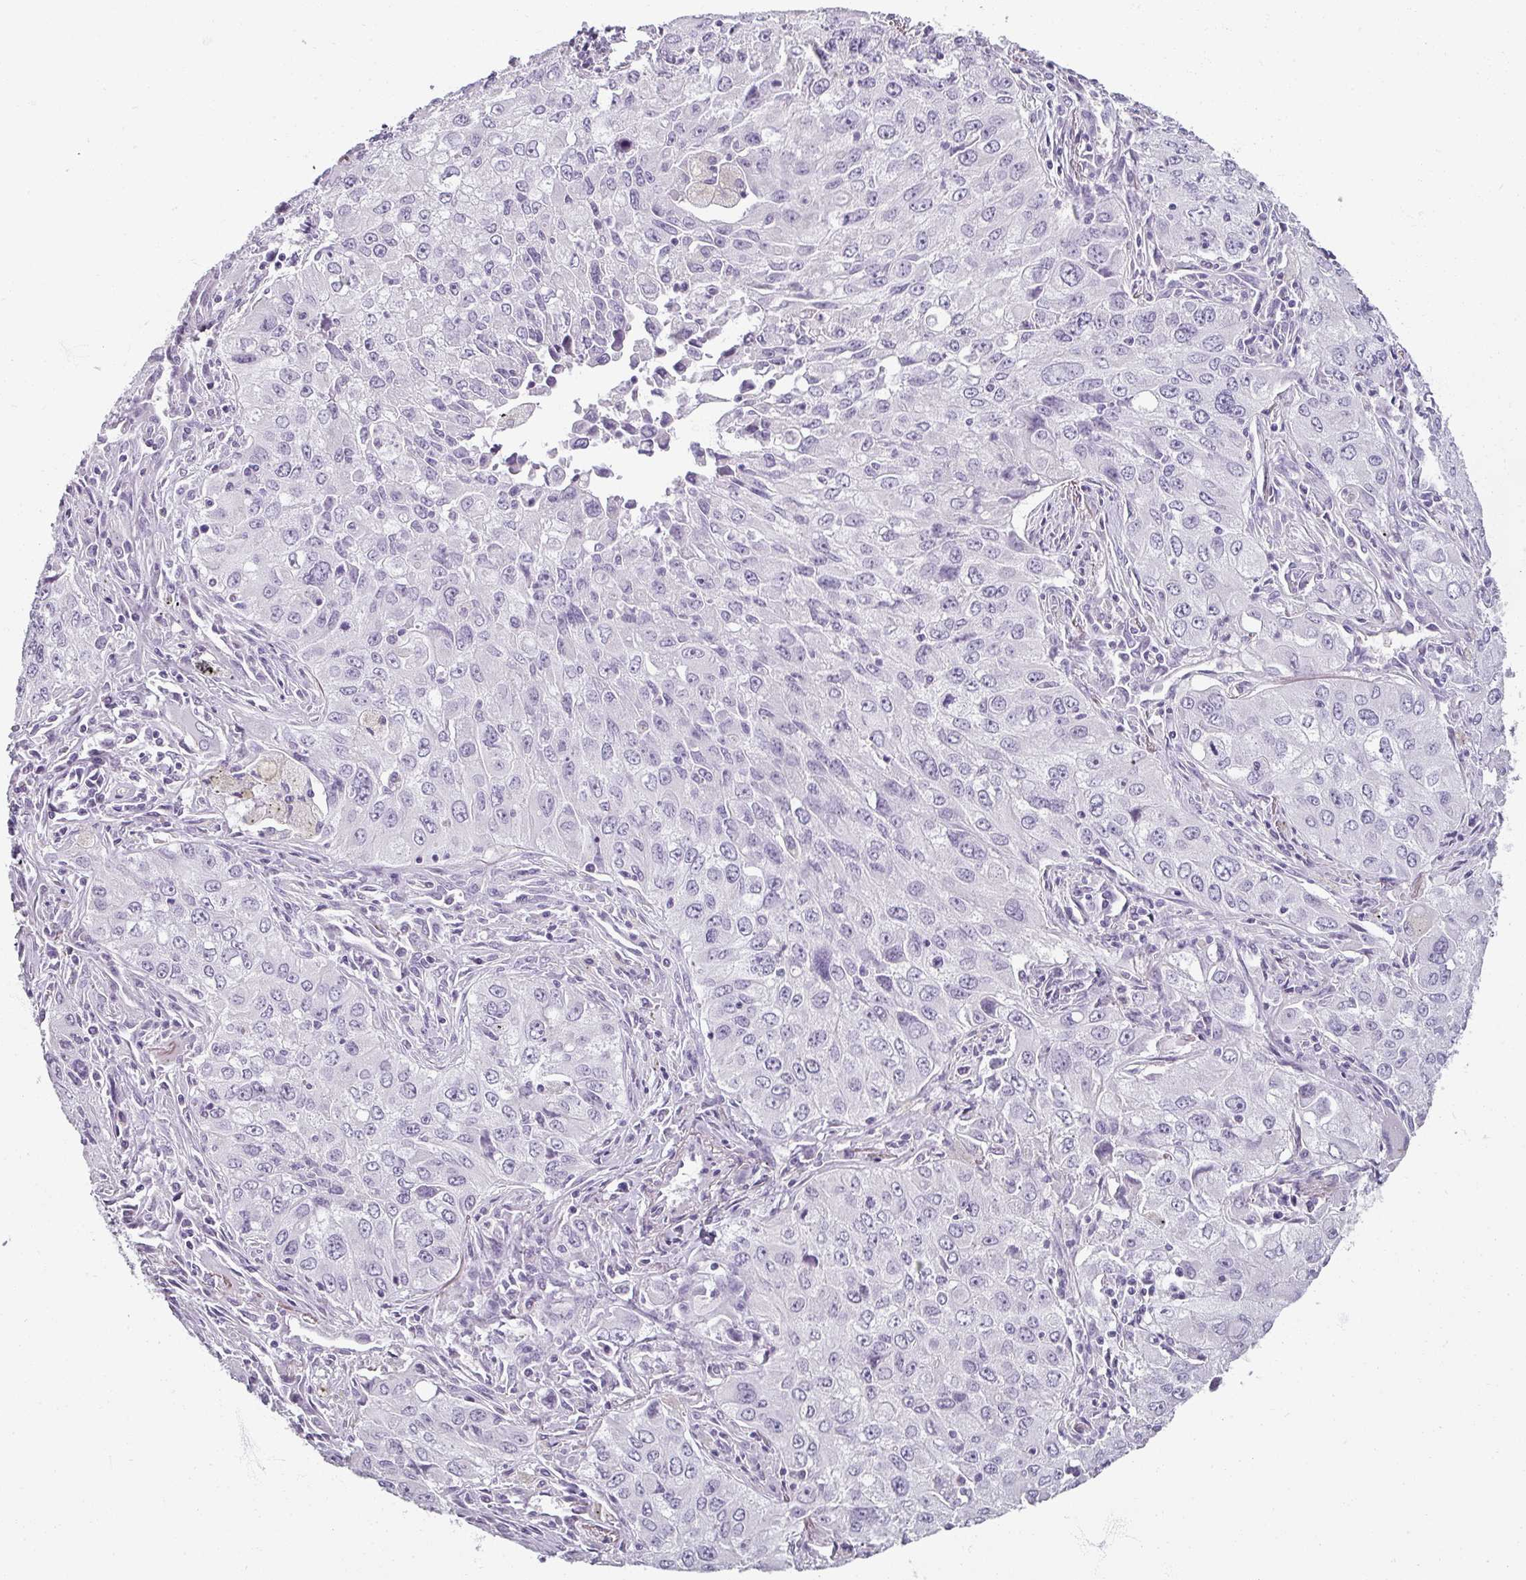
{"staining": {"intensity": "negative", "quantity": "none", "location": "none"}, "tissue": "lung cancer", "cell_type": "Tumor cells", "image_type": "cancer", "snomed": [{"axis": "morphology", "description": "Adenocarcinoma, NOS"}, {"axis": "morphology", "description": "Adenocarcinoma, metastatic, NOS"}, {"axis": "topography", "description": "Lymph node"}, {"axis": "topography", "description": "Lung"}], "caption": "High magnification brightfield microscopy of metastatic adenocarcinoma (lung) stained with DAB (brown) and counterstained with hematoxylin (blue): tumor cells show no significant expression. The staining was performed using DAB (3,3'-diaminobenzidine) to visualize the protein expression in brown, while the nuclei were stained in blue with hematoxylin (Magnification: 20x).", "gene": "REG3G", "patient": {"sex": "female", "age": 42}}